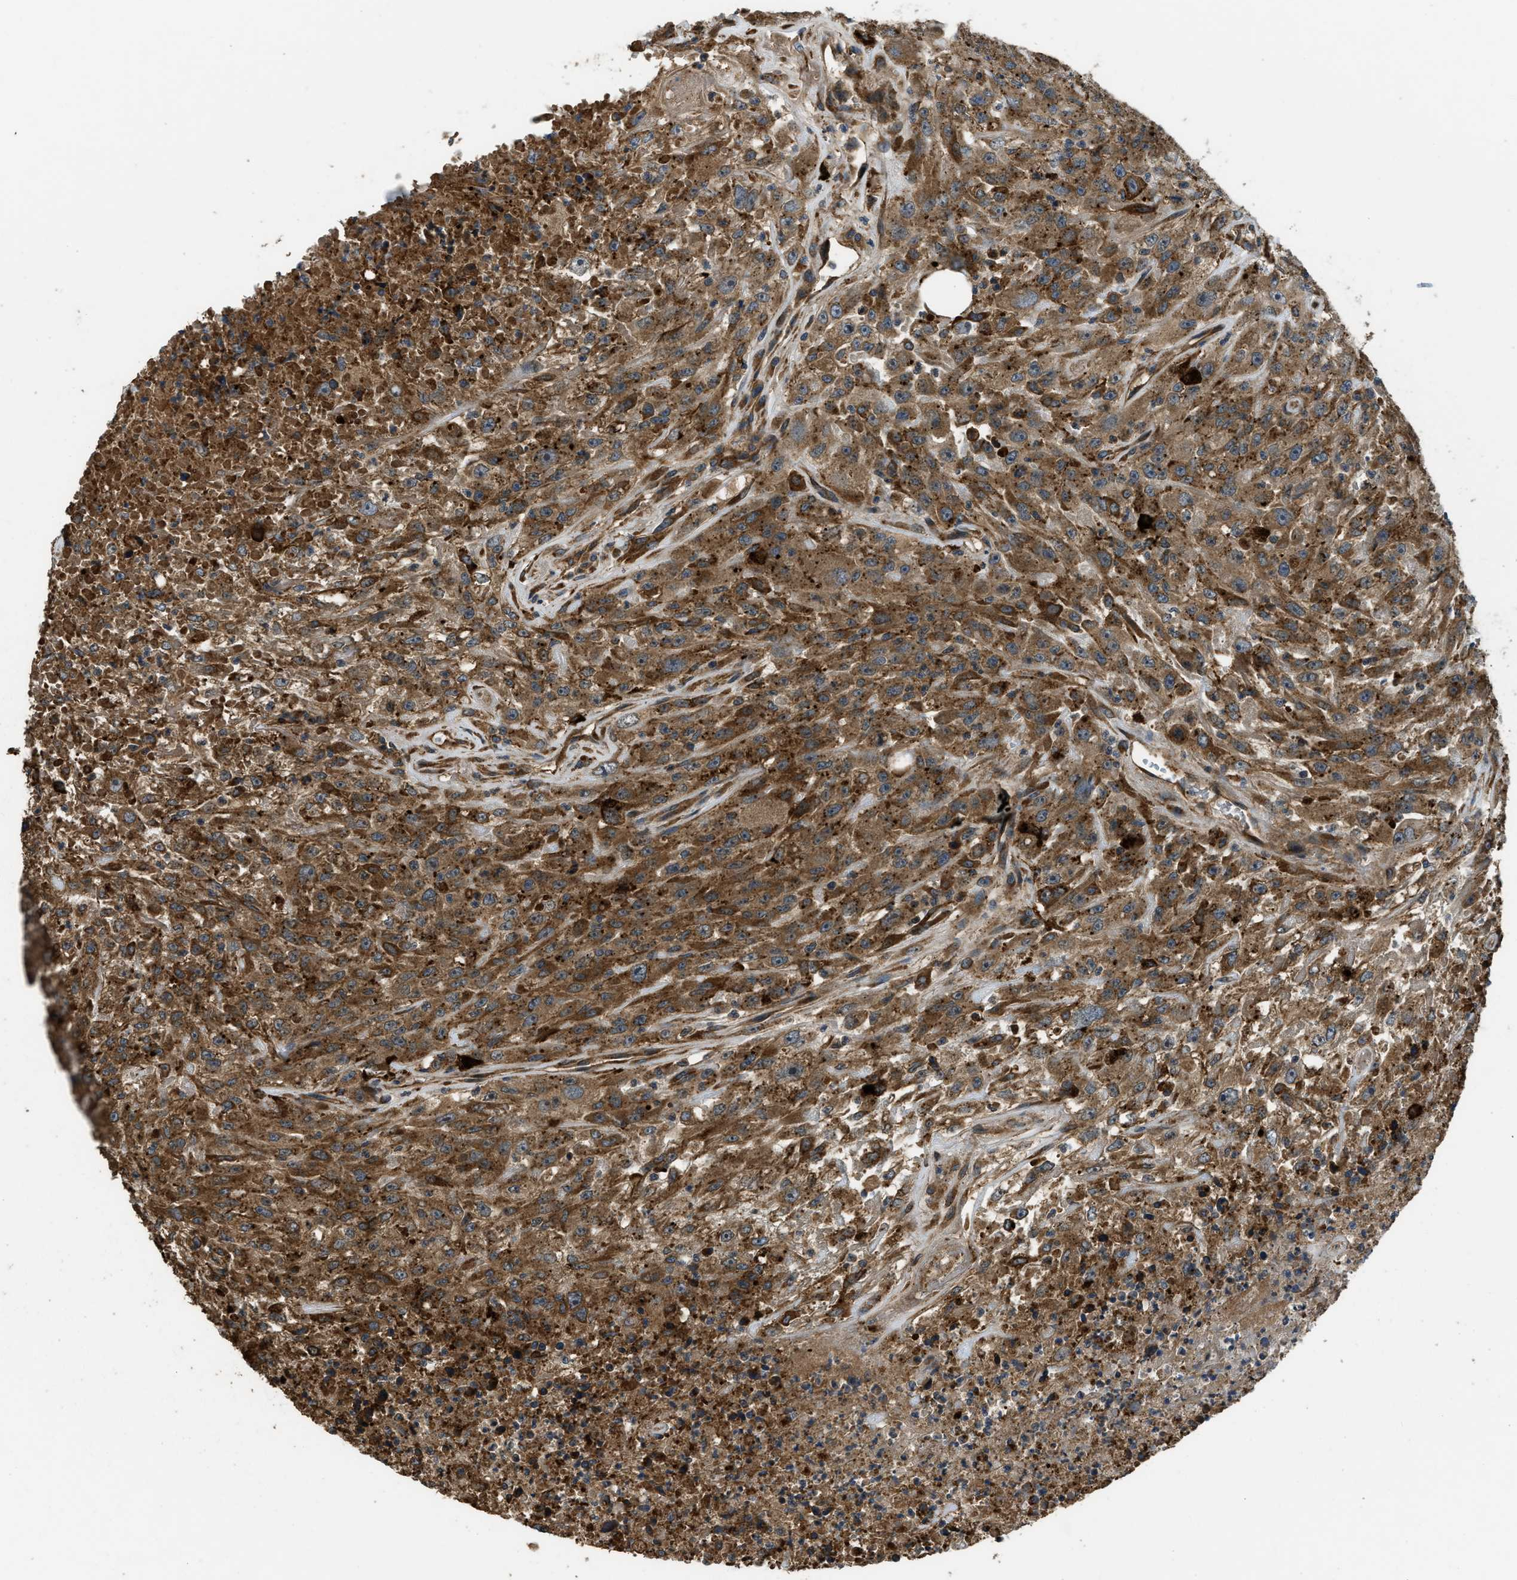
{"staining": {"intensity": "strong", "quantity": ">75%", "location": "cytoplasmic/membranous"}, "tissue": "urothelial cancer", "cell_type": "Tumor cells", "image_type": "cancer", "snomed": [{"axis": "morphology", "description": "Urothelial carcinoma, High grade"}, {"axis": "topography", "description": "Urinary bladder"}], "caption": "High-grade urothelial carcinoma stained with DAB IHC exhibits high levels of strong cytoplasmic/membranous expression in about >75% of tumor cells.", "gene": "GGH", "patient": {"sex": "male", "age": 46}}